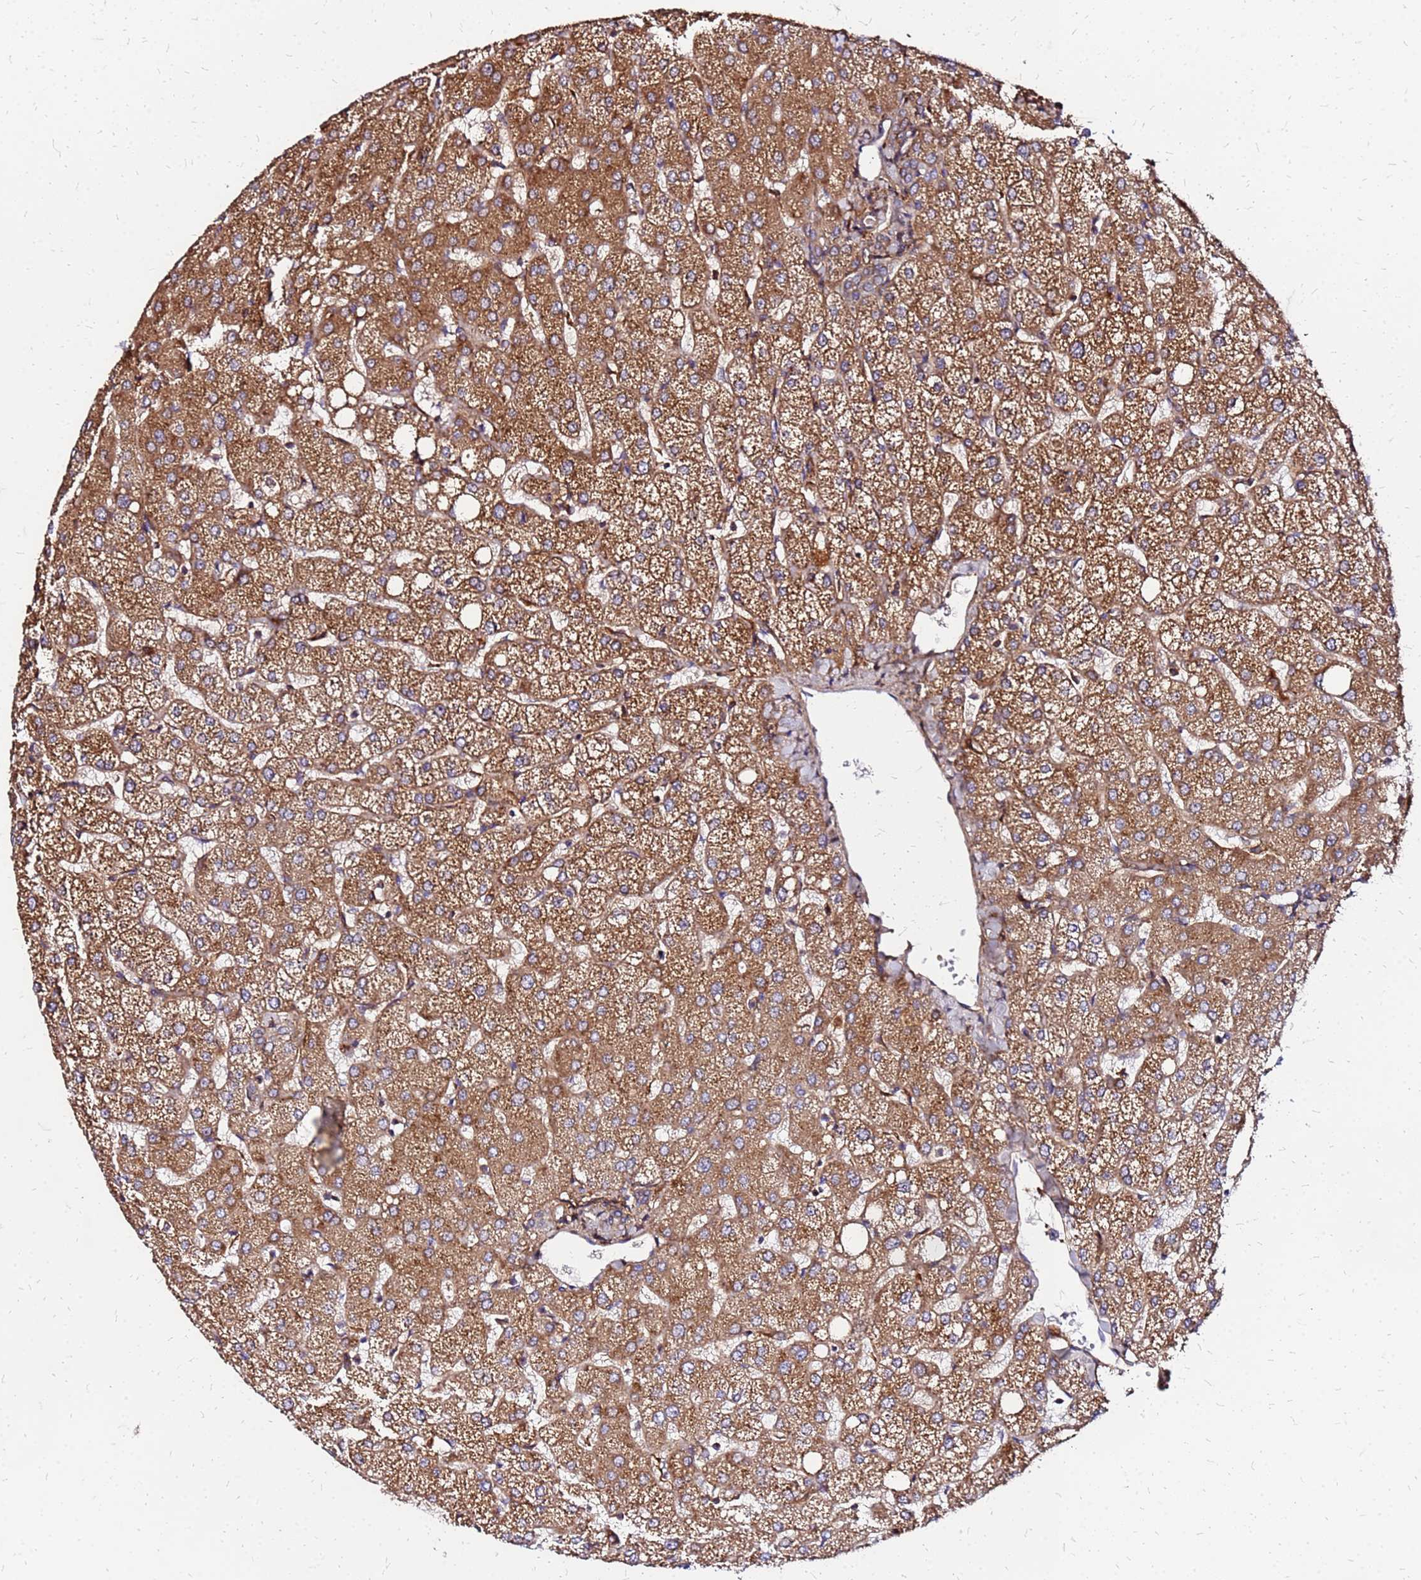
{"staining": {"intensity": "weak", "quantity": "25%-75%", "location": "cytoplasmic/membranous"}, "tissue": "liver", "cell_type": "Cholangiocytes", "image_type": "normal", "snomed": [{"axis": "morphology", "description": "Normal tissue, NOS"}, {"axis": "topography", "description": "Liver"}], "caption": "A high-resolution image shows immunohistochemistry staining of unremarkable liver, which displays weak cytoplasmic/membranous expression in about 25%-75% of cholangiocytes. (DAB IHC, brown staining for protein, blue staining for nuclei).", "gene": "CYBC1", "patient": {"sex": "female", "age": 54}}